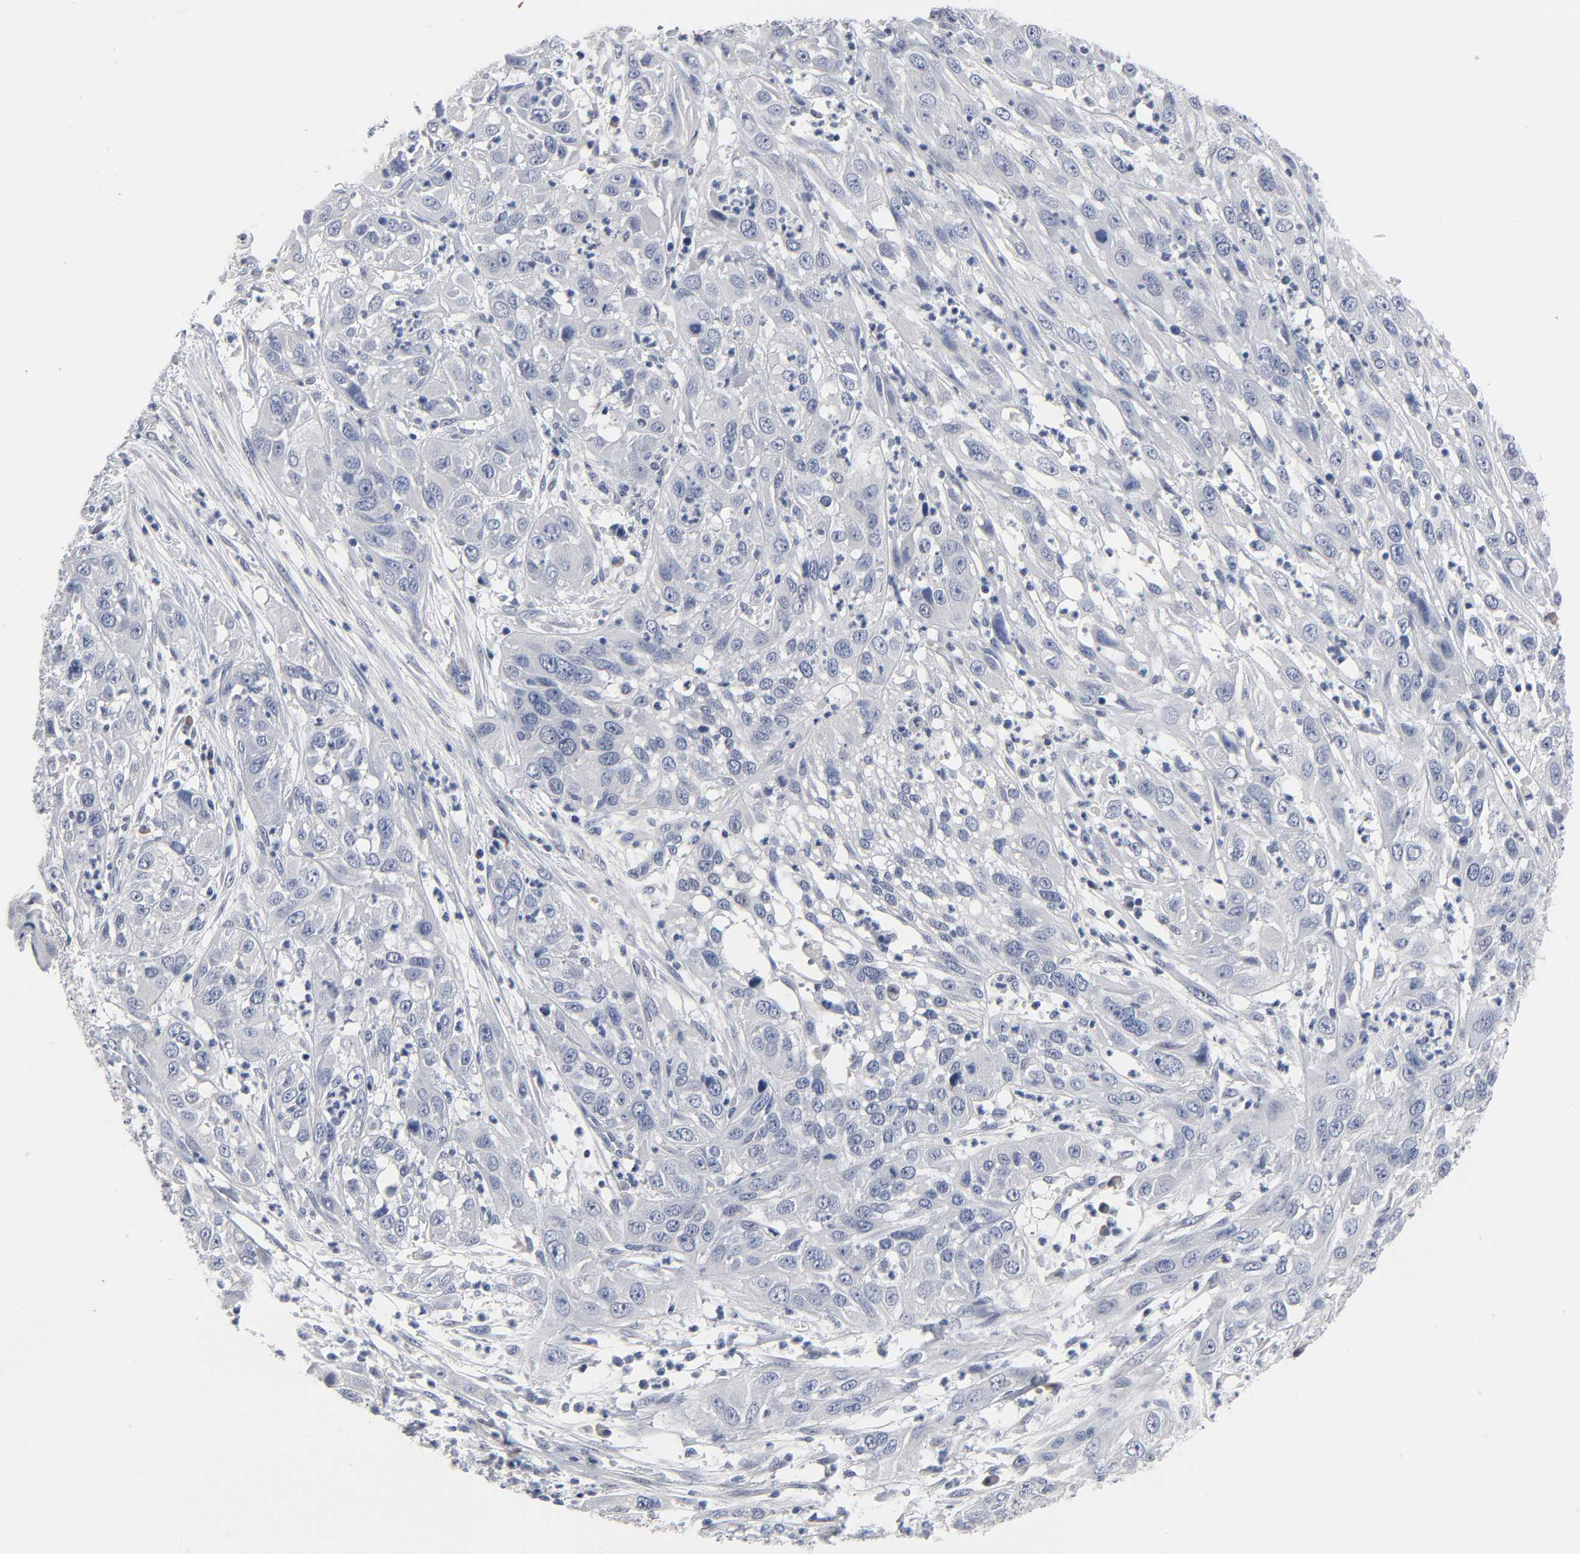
{"staining": {"intensity": "negative", "quantity": "none", "location": "none"}, "tissue": "cervical cancer", "cell_type": "Tumor cells", "image_type": "cancer", "snomed": [{"axis": "morphology", "description": "Squamous cell carcinoma, NOS"}, {"axis": "topography", "description": "Cervix"}], "caption": "Immunohistochemistry (IHC) histopathology image of neoplastic tissue: human cervical cancer stained with DAB reveals no significant protein expression in tumor cells.", "gene": "SALL2", "patient": {"sex": "female", "age": 32}}